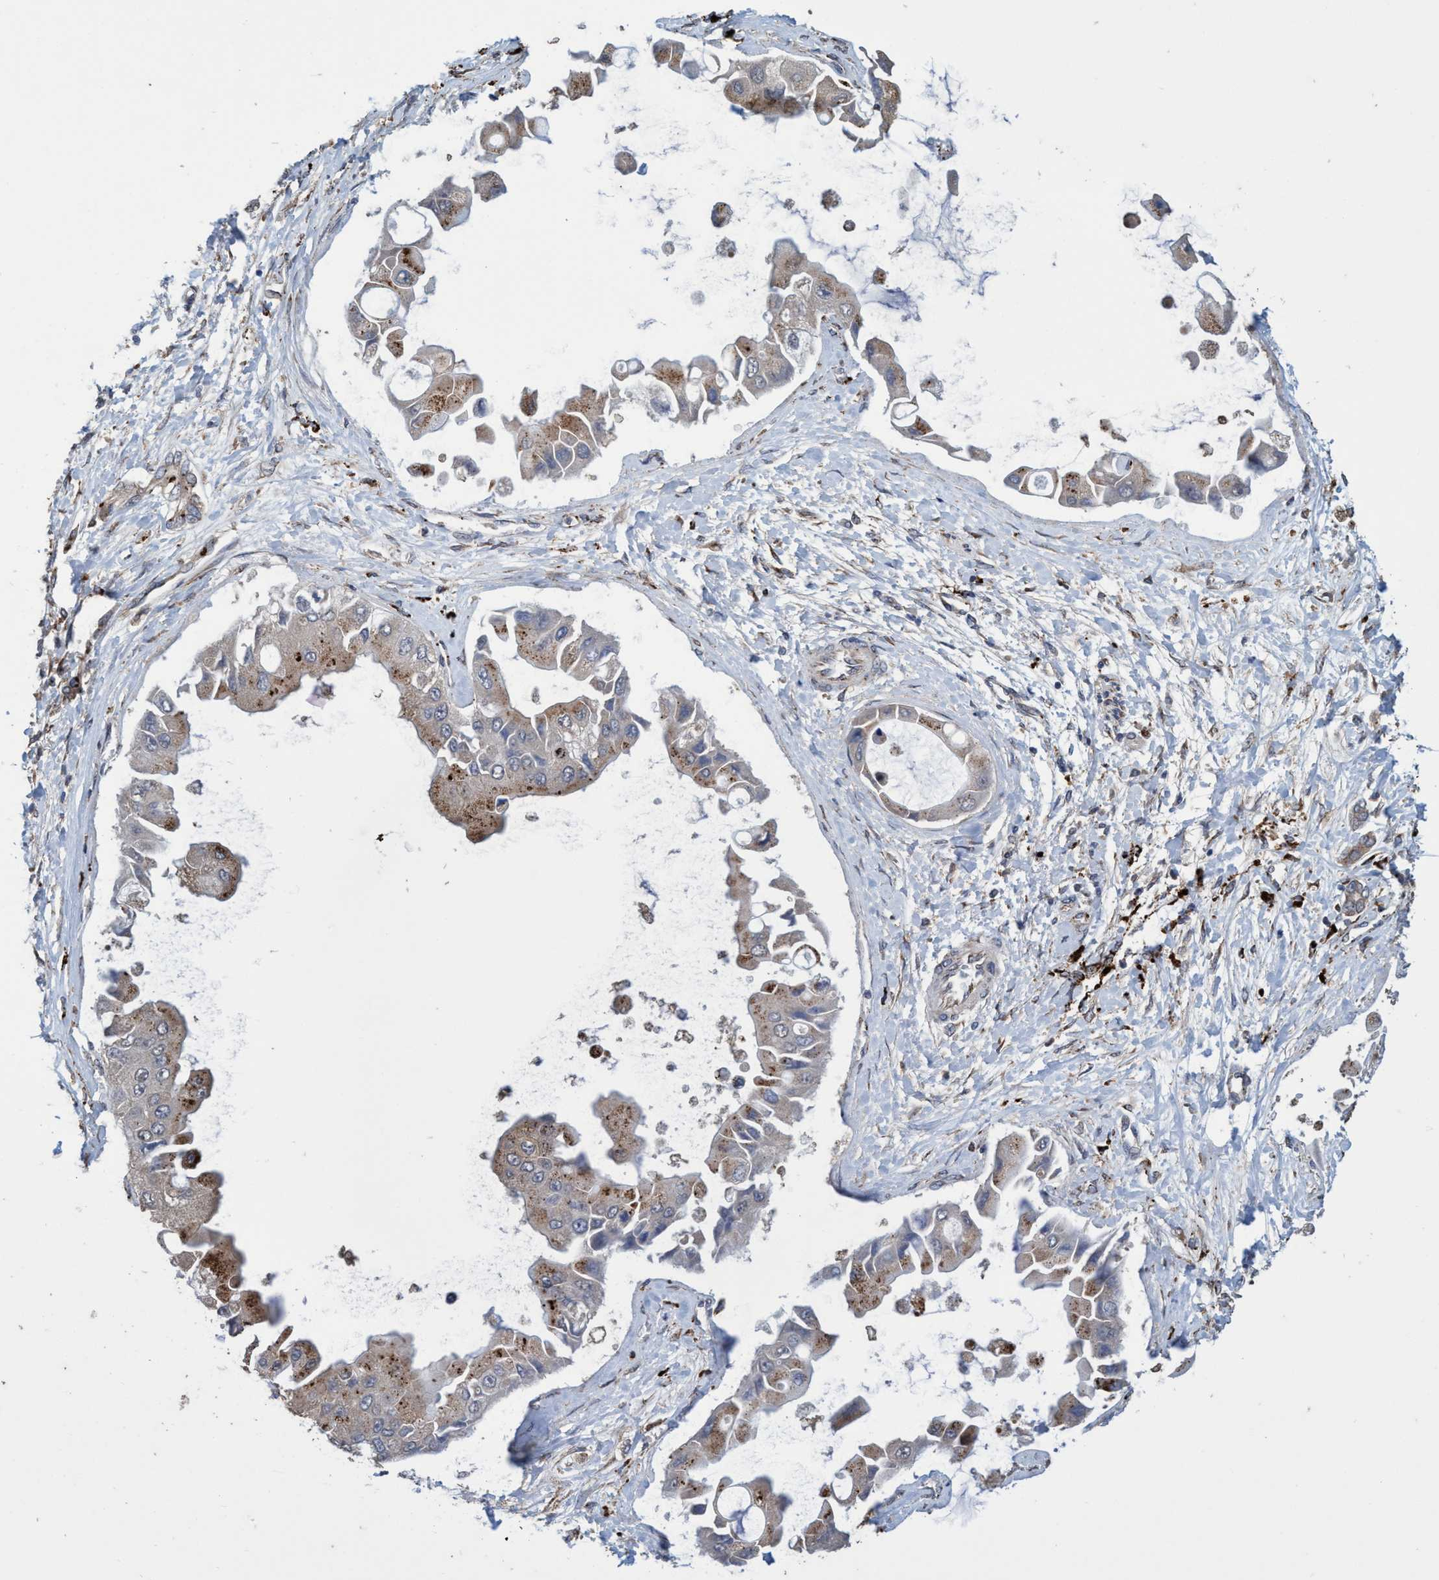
{"staining": {"intensity": "moderate", "quantity": "25%-75%", "location": "cytoplasmic/membranous"}, "tissue": "liver cancer", "cell_type": "Tumor cells", "image_type": "cancer", "snomed": [{"axis": "morphology", "description": "Cholangiocarcinoma"}, {"axis": "topography", "description": "Liver"}], "caption": "Brown immunohistochemical staining in human cholangiocarcinoma (liver) reveals moderate cytoplasmic/membranous staining in about 25%-75% of tumor cells. (DAB (3,3'-diaminobenzidine) IHC, brown staining for protein, blue staining for nuclei).", "gene": "BBS9", "patient": {"sex": "male", "age": 50}}